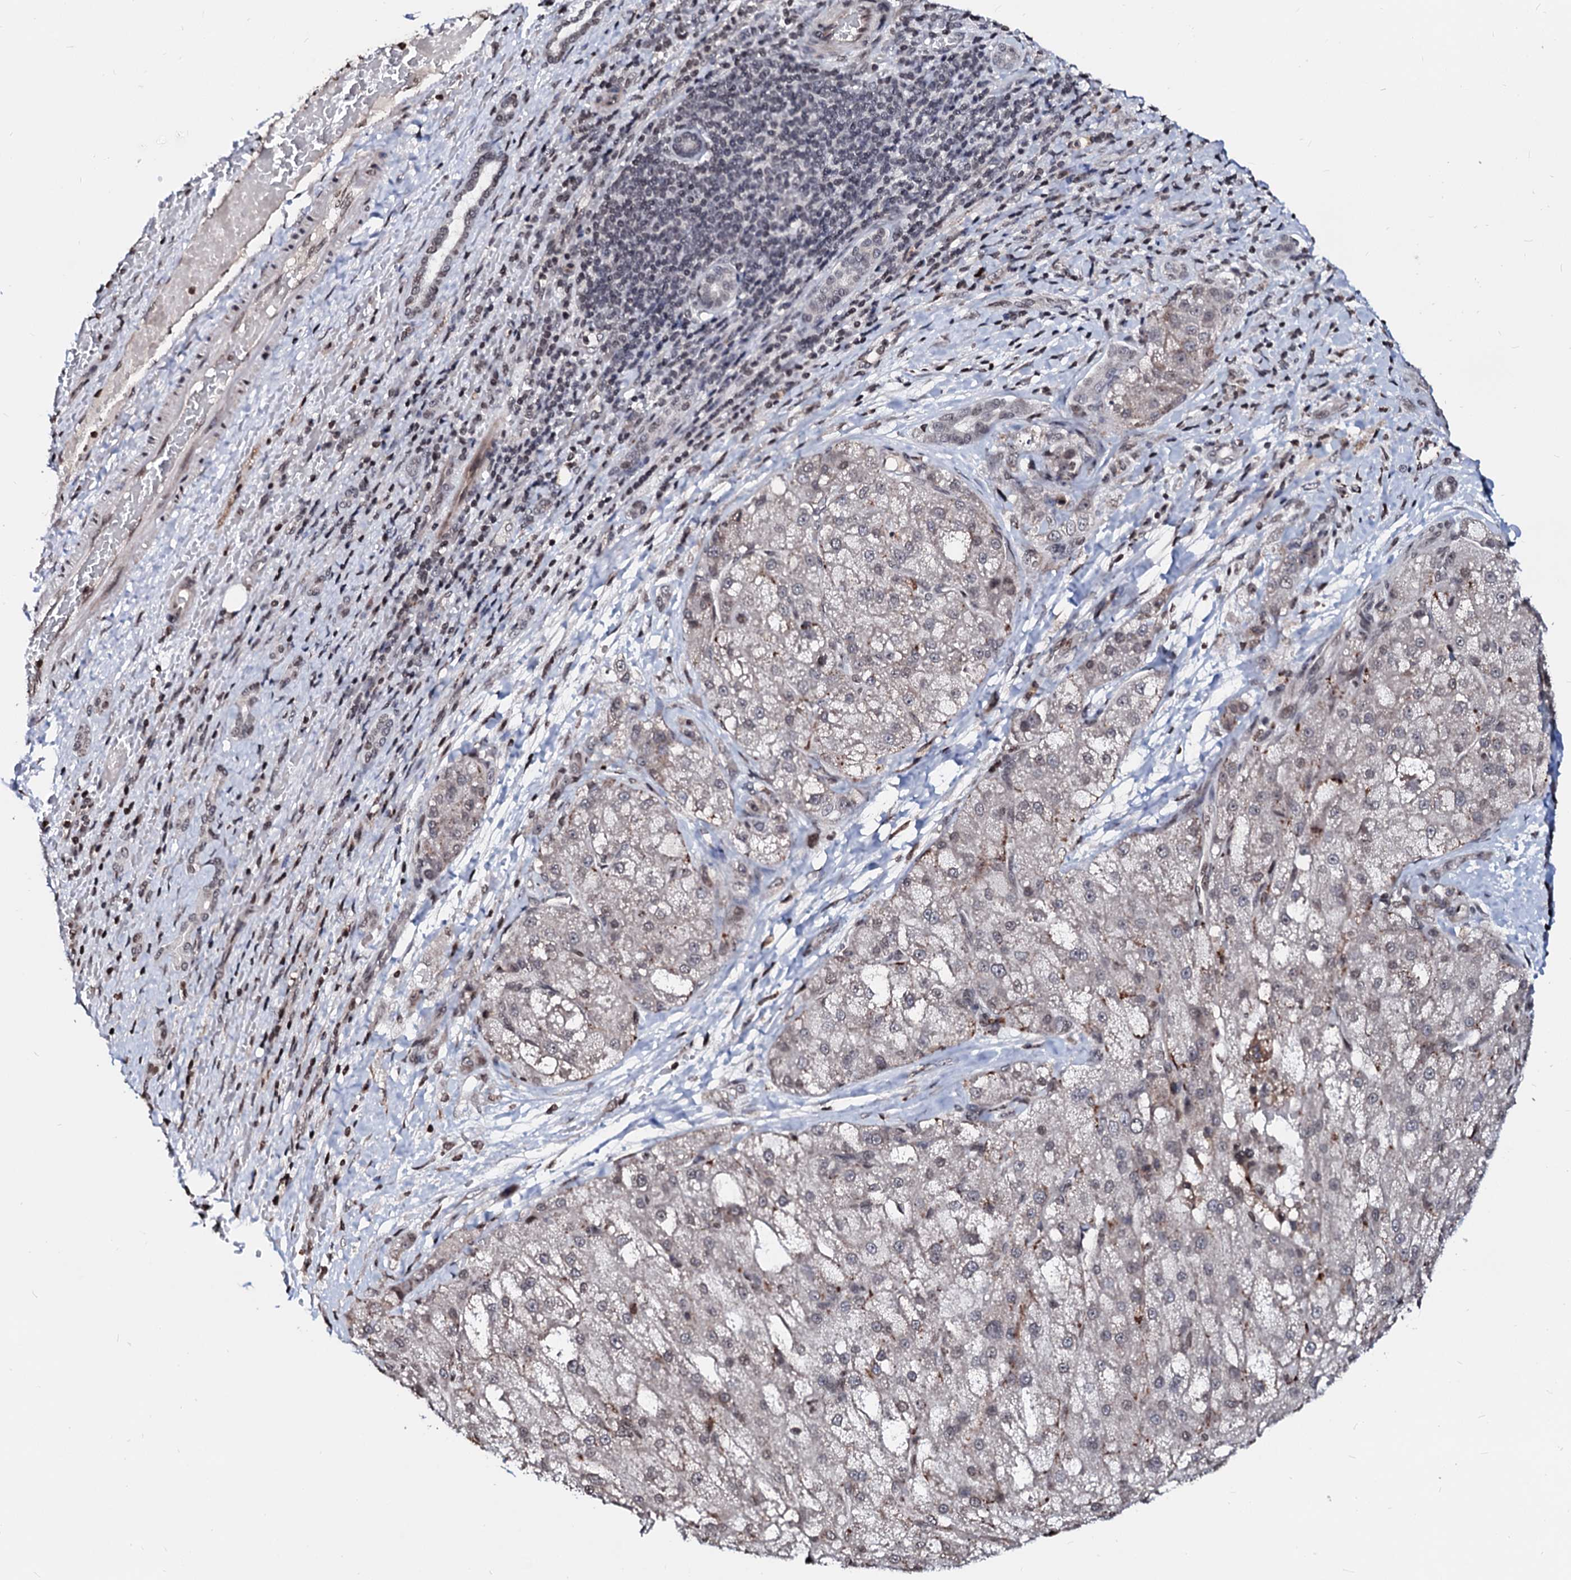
{"staining": {"intensity": "weak", "quantity": "<25%", "location": "cytoplasmic/membranous,nuclear"}, "tissue": "liver cancer", "cell_type": "Tumor cells", "image_type": "cancer", "snomed": [{"axis": "morphology", "description": "Normal tissue, NOS"}, {"axis": "morphology", "description": "Carcinoma, Hepatocellular, NOS"}, {"axis": "topography", "description": "Liver"}], "caption": "Liver hepatocellular carcinoma stained for a protein using immunohistochemistry displays no positivity tumor cells.", "gene": "LSM11", "patient": {"sex": "male", "age": 57}}